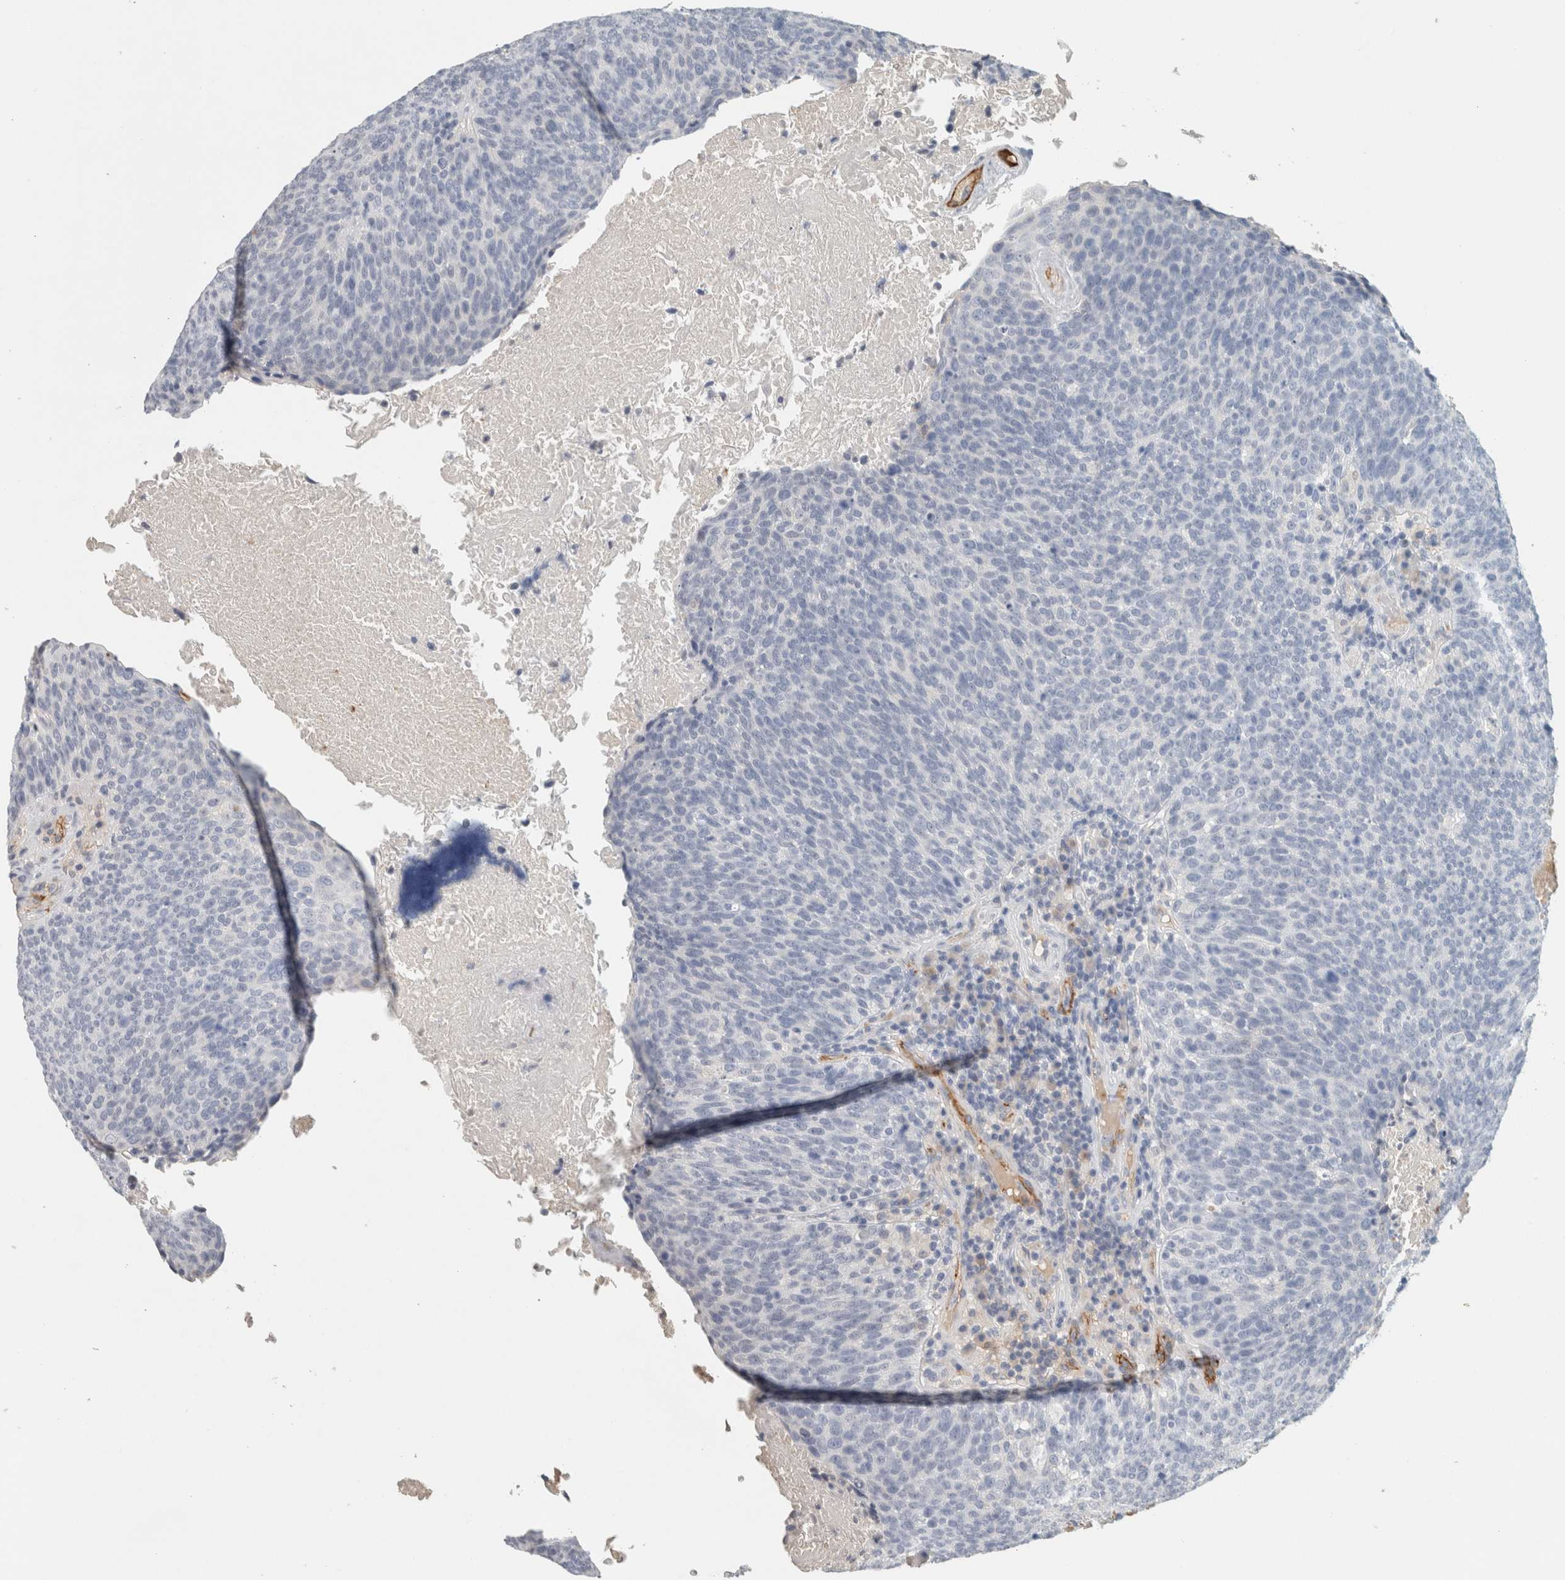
{"staining": {"intensity": "negative", "quantity": "none", "location": "none"}, "tissue": "head and neck cancer", "cell_type": "Tumor cells", "image_type": "cancer", "snomed": [{"axis": "morphology", "description": "Squamous cell carcinoma, NOS"}, {"axis": "morphology", "description": "Squamous cell carcinoma, metastatic, NOS"}, {"axis": "topography", "description": "Lymph node"}, {"axis": "topography", "description": "Head-Neck"}], "caption": "The IHC histopathology image has no significant expression in tumor cells of head and neck cancer tissue.", "gene": "CD36", "patient": {"sex": "male", "age": 62}}